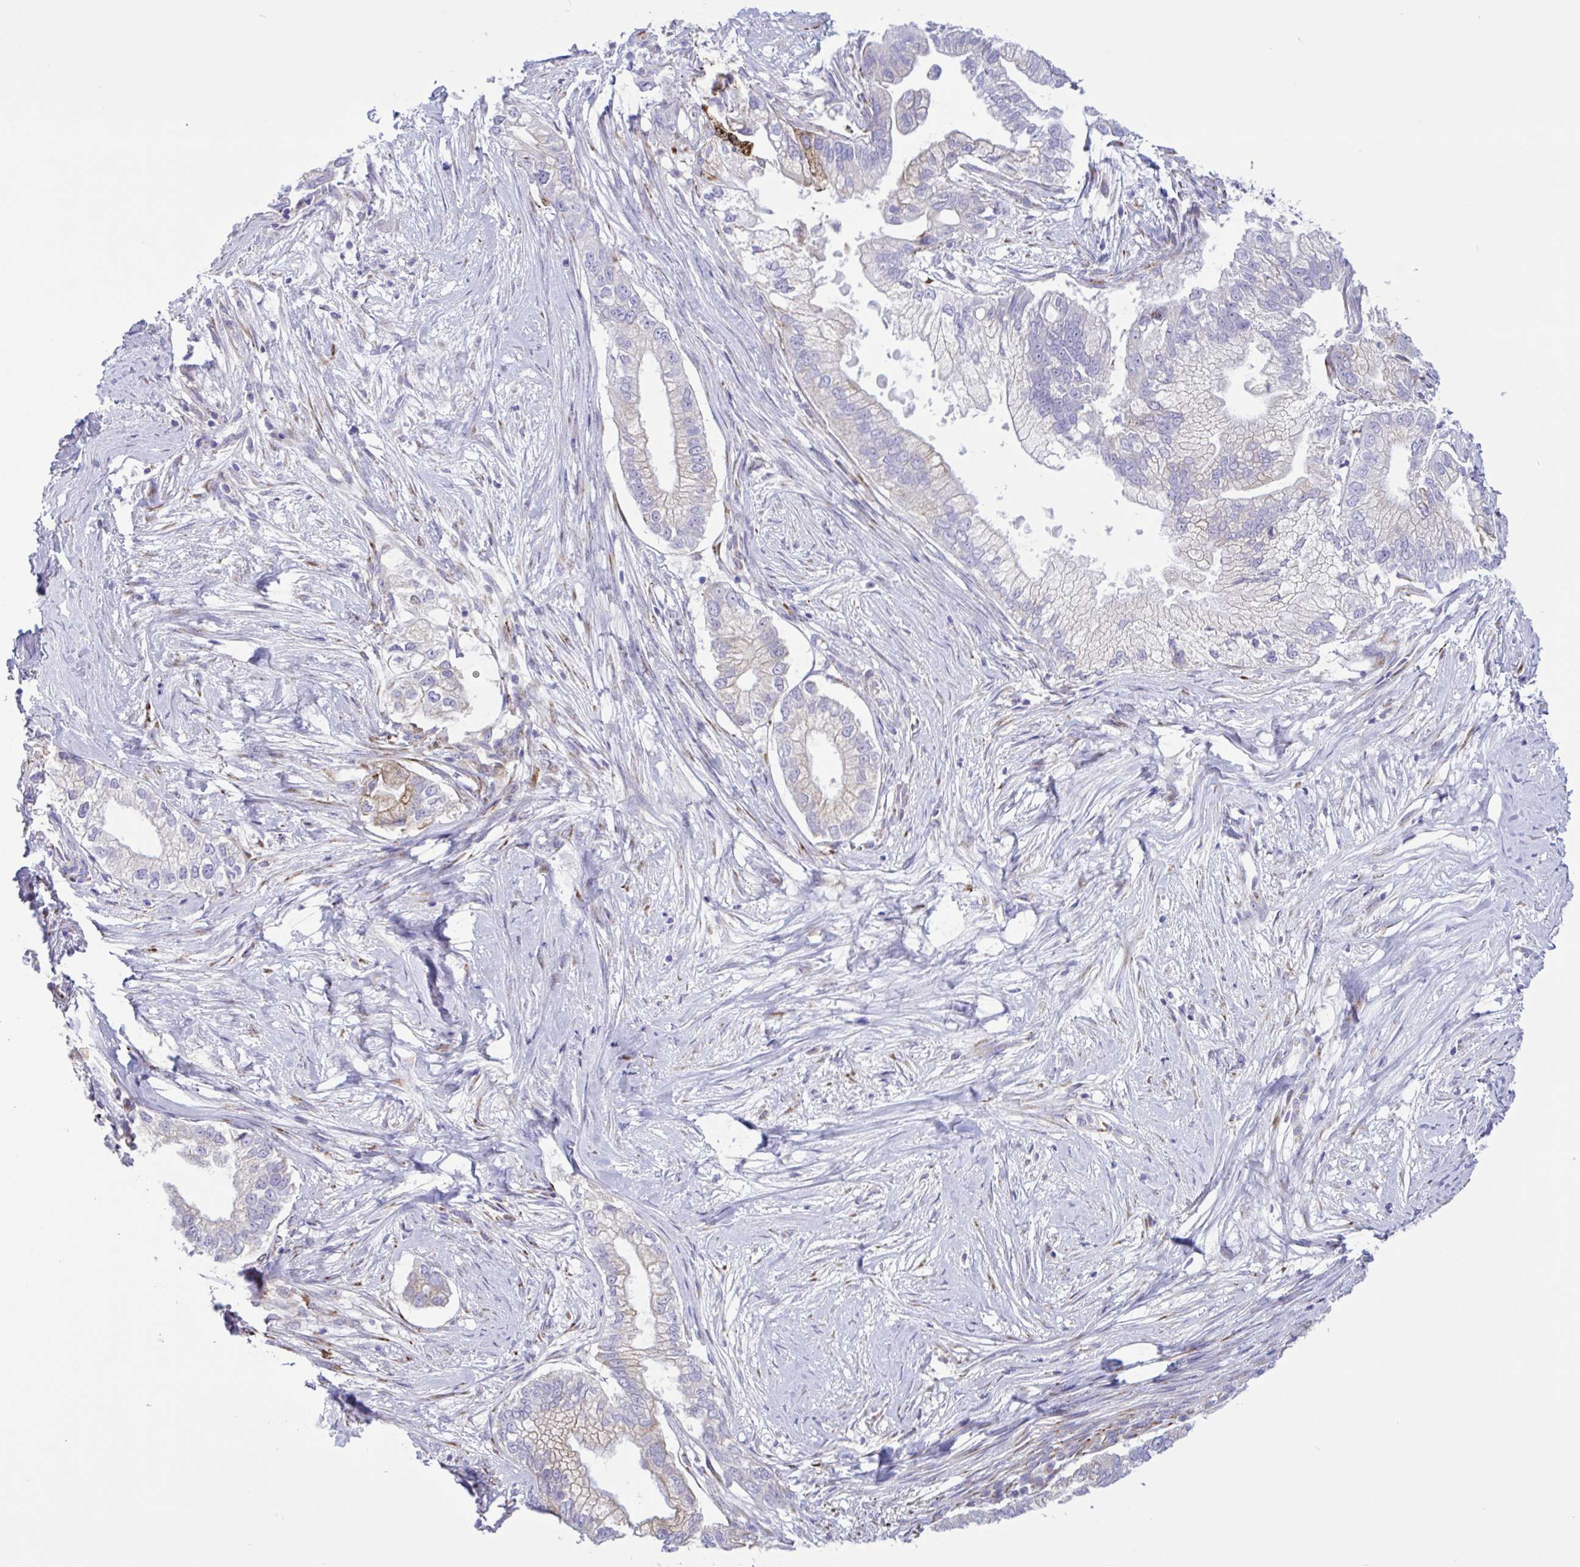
{"staining": {"intensity": "negative", "quantity": "none", "location": "none"}, "tissue": "pancreatic cancer", "cell_type": "Tumor cells", "image_type": "cancer", "snomed": [{"axis": "morphology", "description": "Adenocarcinoma, NOS"}, {"axis": "topography", "description": "Pancreas"}], "caption": "A photomicrograph of human pancreatic cancer (adenocarcinoma) is negative for staining in tumor cells.", "gene": "DSC3", "patient": {"sex": "male", "age": 70}}